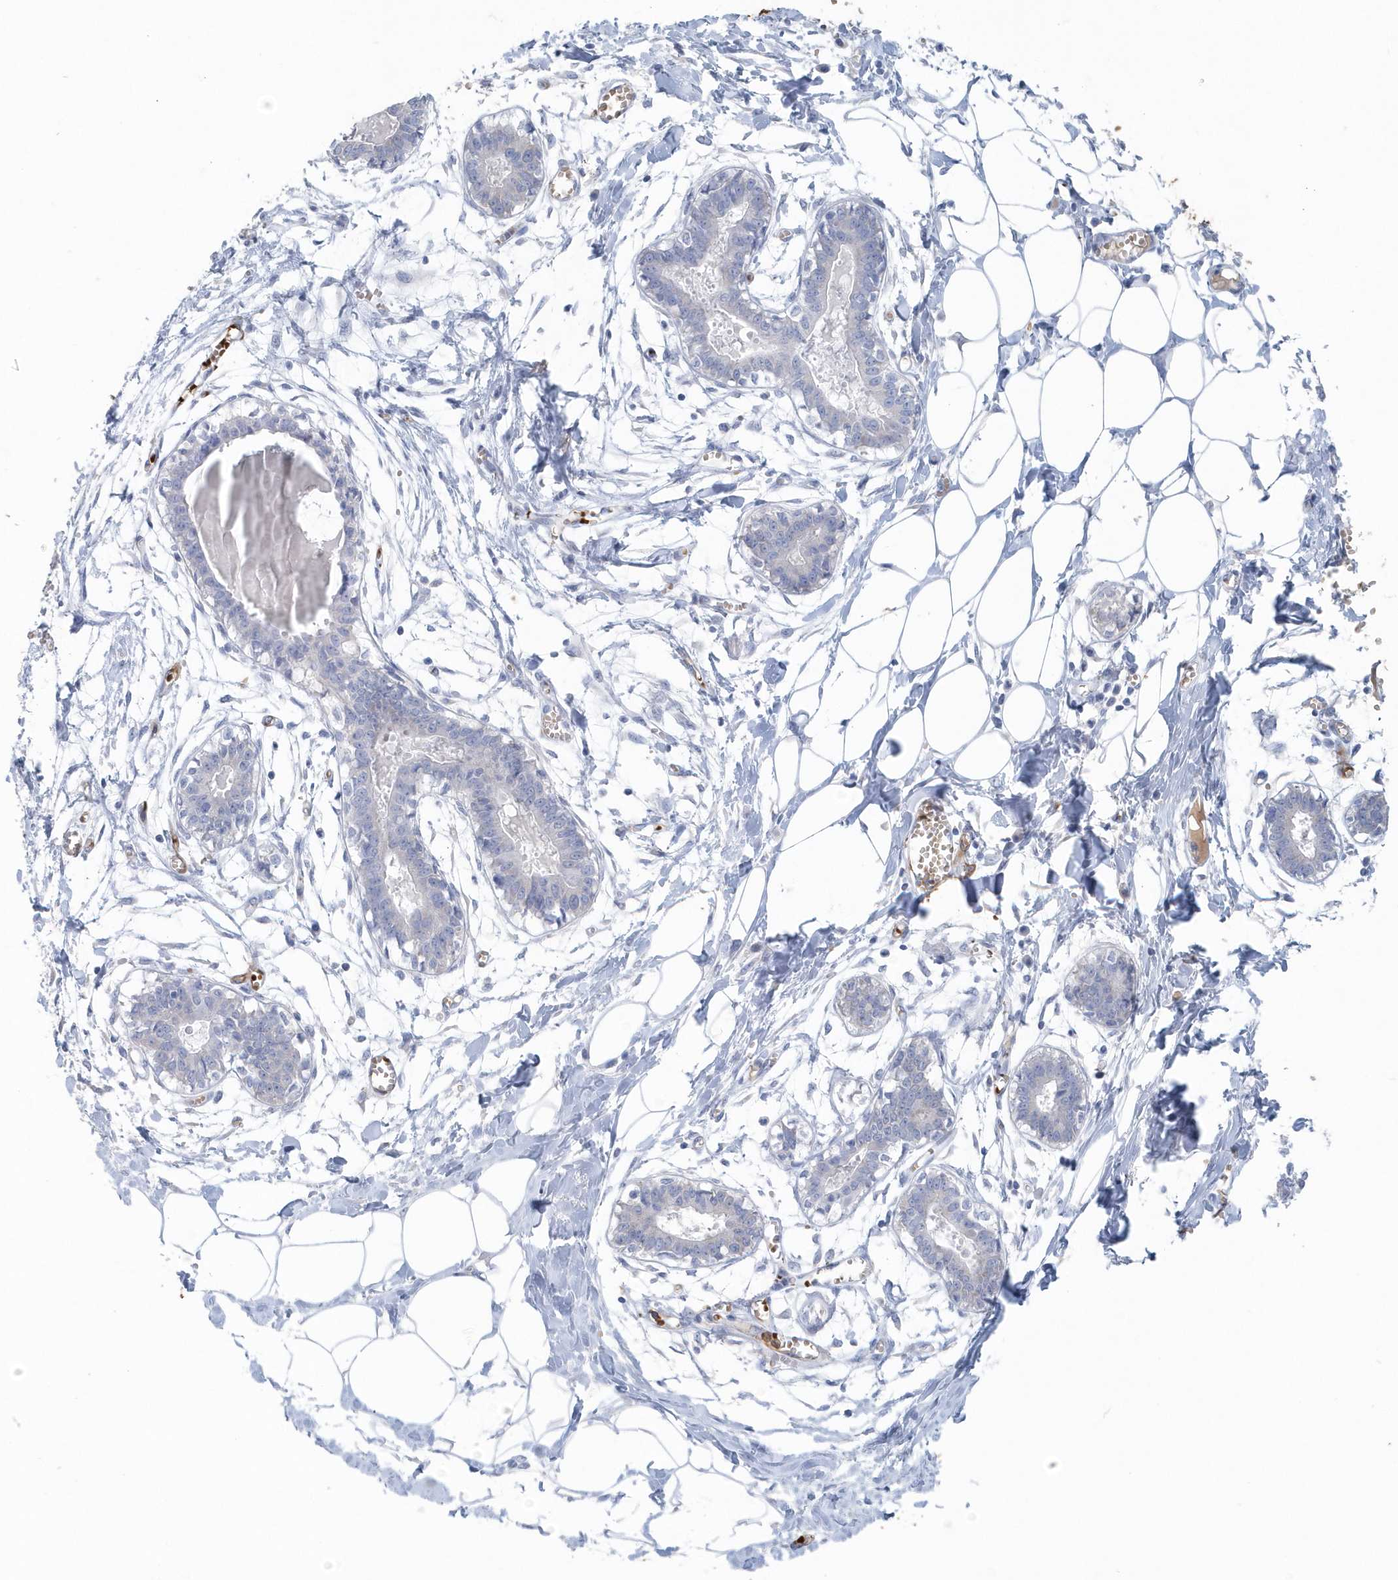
{"staining": {"intensity": "negative", "quantity": "none", "location": "none"}, "tissue": "breast", "cell_type": "Adipocytes", "image_type": "normal", "snomed": [{"axis": "morphology", "description": "Normal tissue, NOS"}, {"axis": "topography", "description": "Breast"}], "caption": "This is an IHC histopathology image of benign breast. There is no positivity in adipocytes.", "gene": "HBA2", "patient": {"sex": "female", "age": 27}}